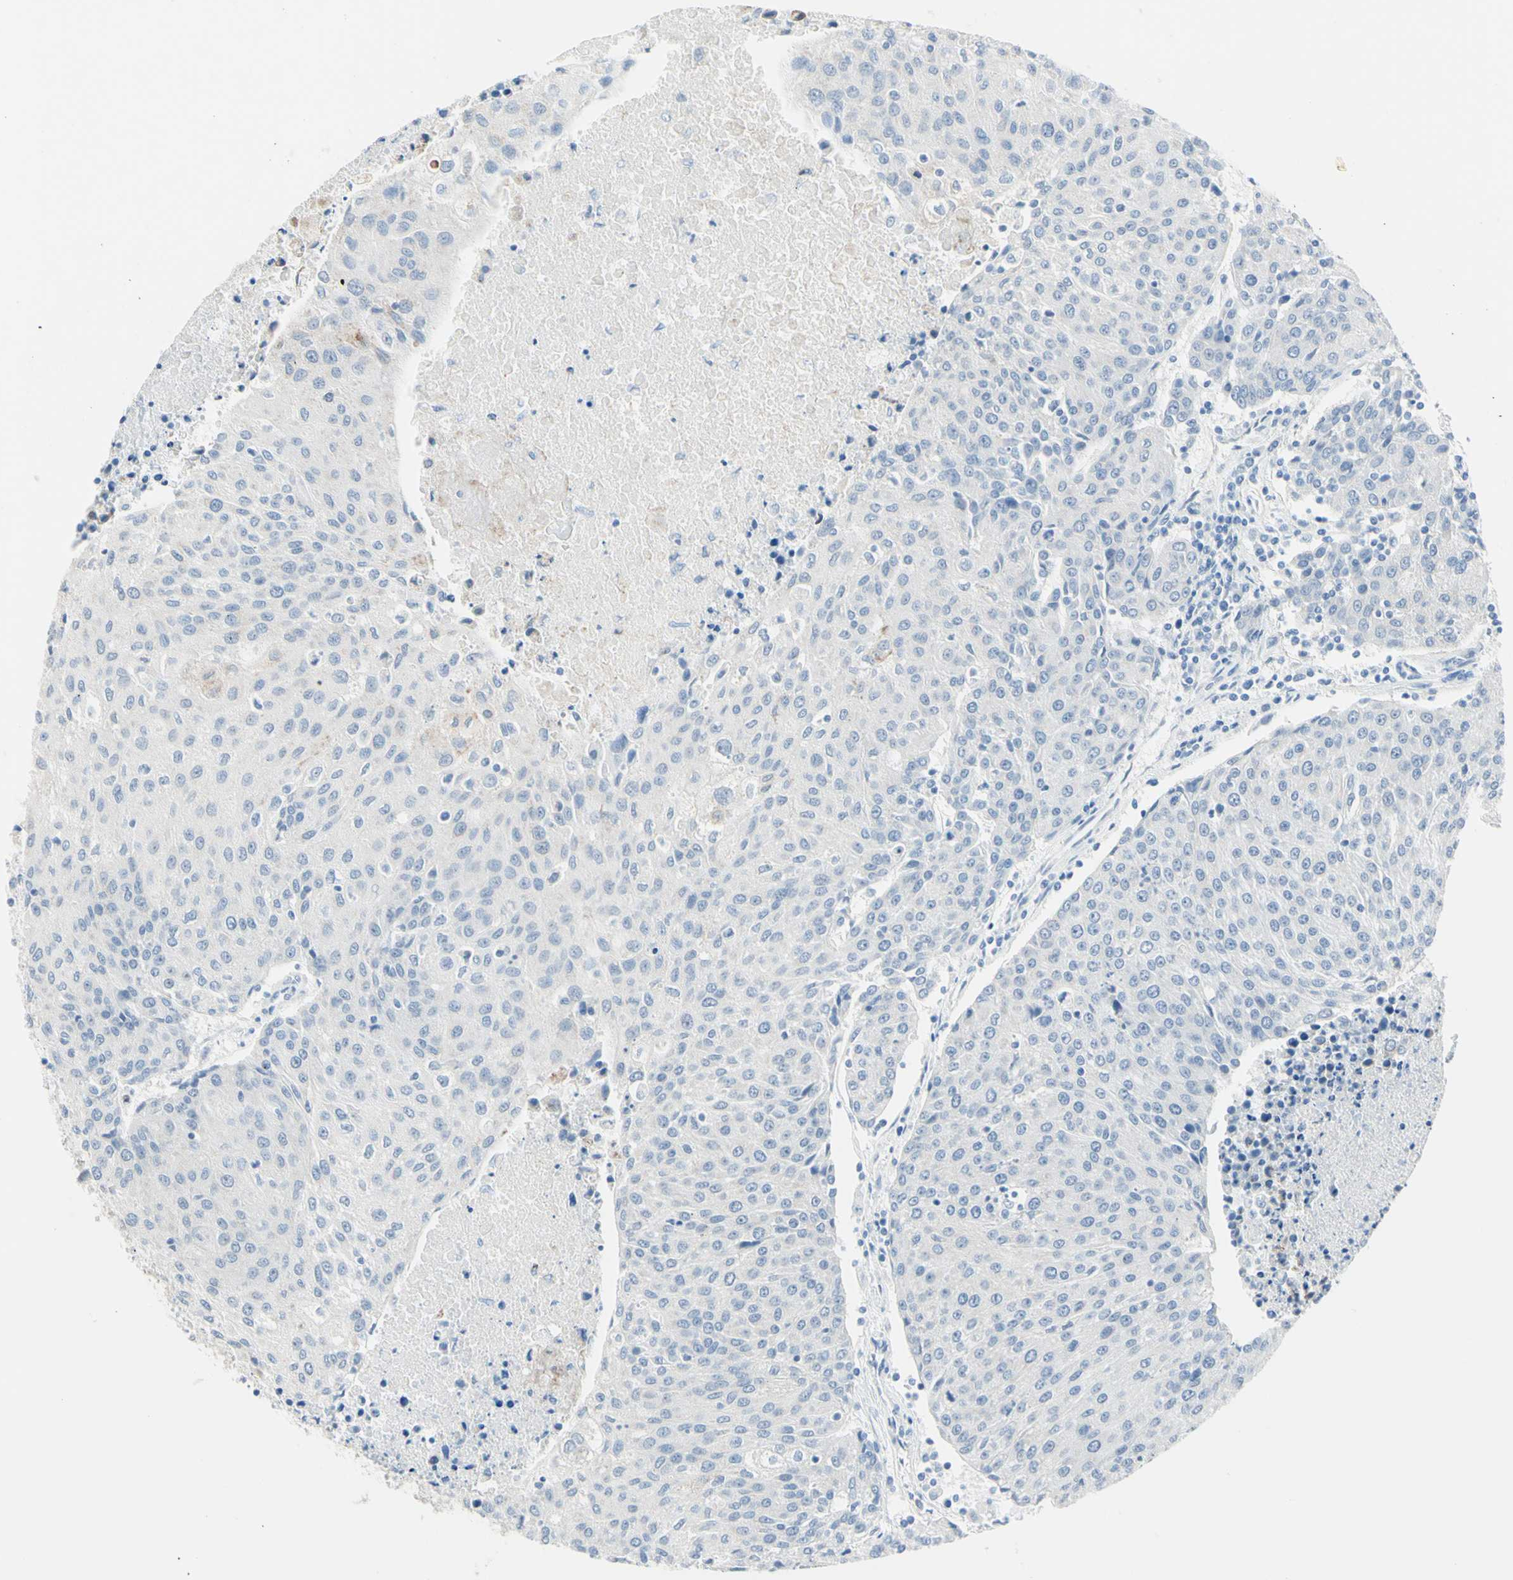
{"staining": {"intensity": "negative", "quantity": "none", "location": "none"}, "tissue": "urothelial cancer", "cell_type": "Tumor cells", "image_type": "cancer", "snomed": [{"axis": "morphology", "description": "Urothelial carcinoma, High grade"}, {"axis": "topography", "description": "Urinary bladder"}], "caption": "This histopathology image is of urothelial carcinoma (high-grade) stained with IHC to label a protein in brown with the nuclei are counter-stained blue. There is no positivity in tumor cells.", "gene": "CYSLTR1", "patient": {"sex": "female", "age": 85}}